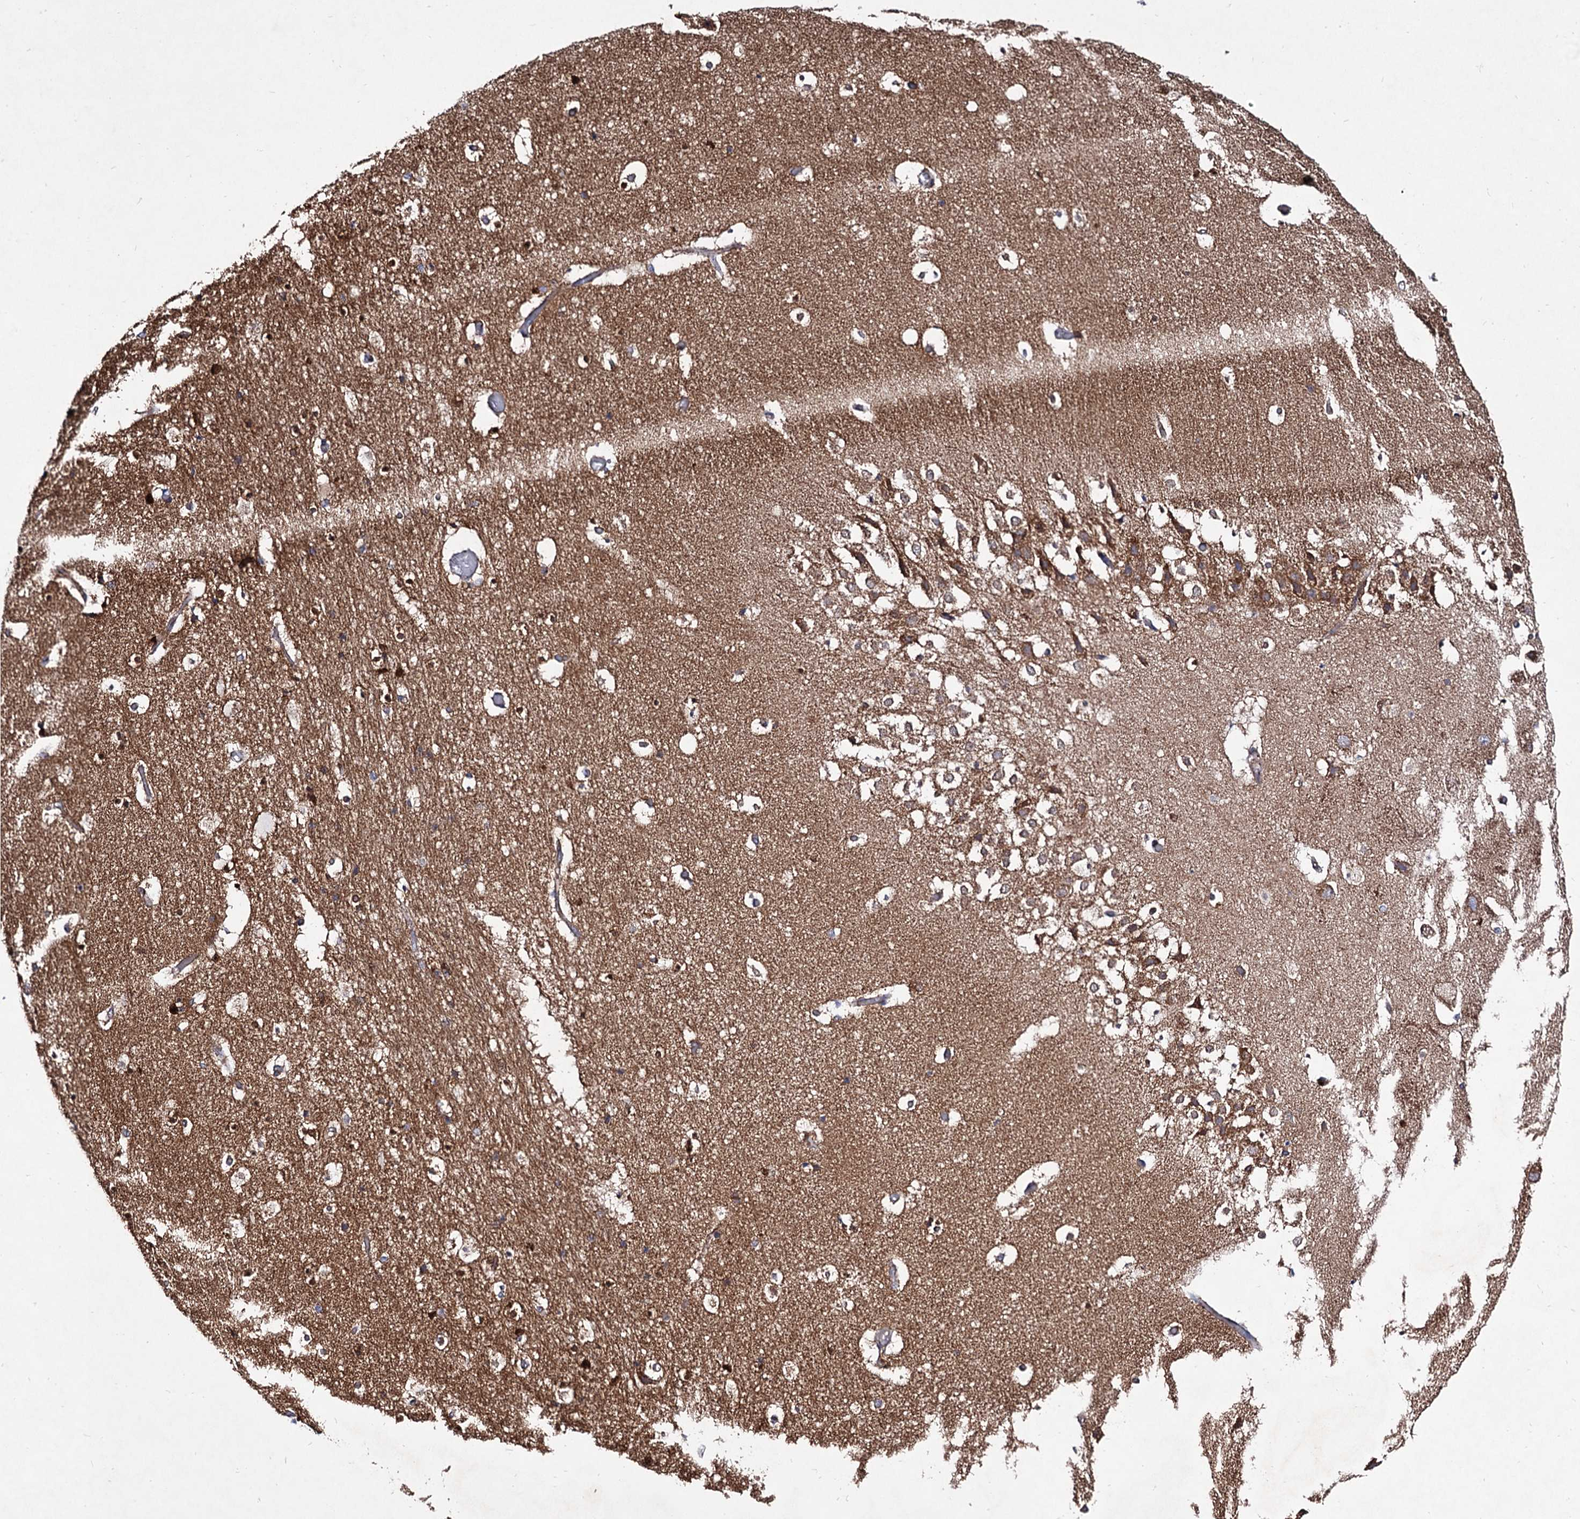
{"staining": {"intensity": "strong", "quantity": "25%-75%", "location": "cytoplasmic/membranous"}, "tissue": "hippocampus", "cell_type": "Glial cells", "image_type": "normal", "snomed": [{"axis": "morphology", "description": "Normal tissue, NOS"}, {"axis": "topography", "description": "Hippocampus"}], "caption": "Immunohistochemistry of normal hippocampus shows high levels of strong cytoplasmic/membranous staining in about 25%-75% of glial cells.", "gene": "ACAD9", "patient": {"sex": "female", "age": 52}}